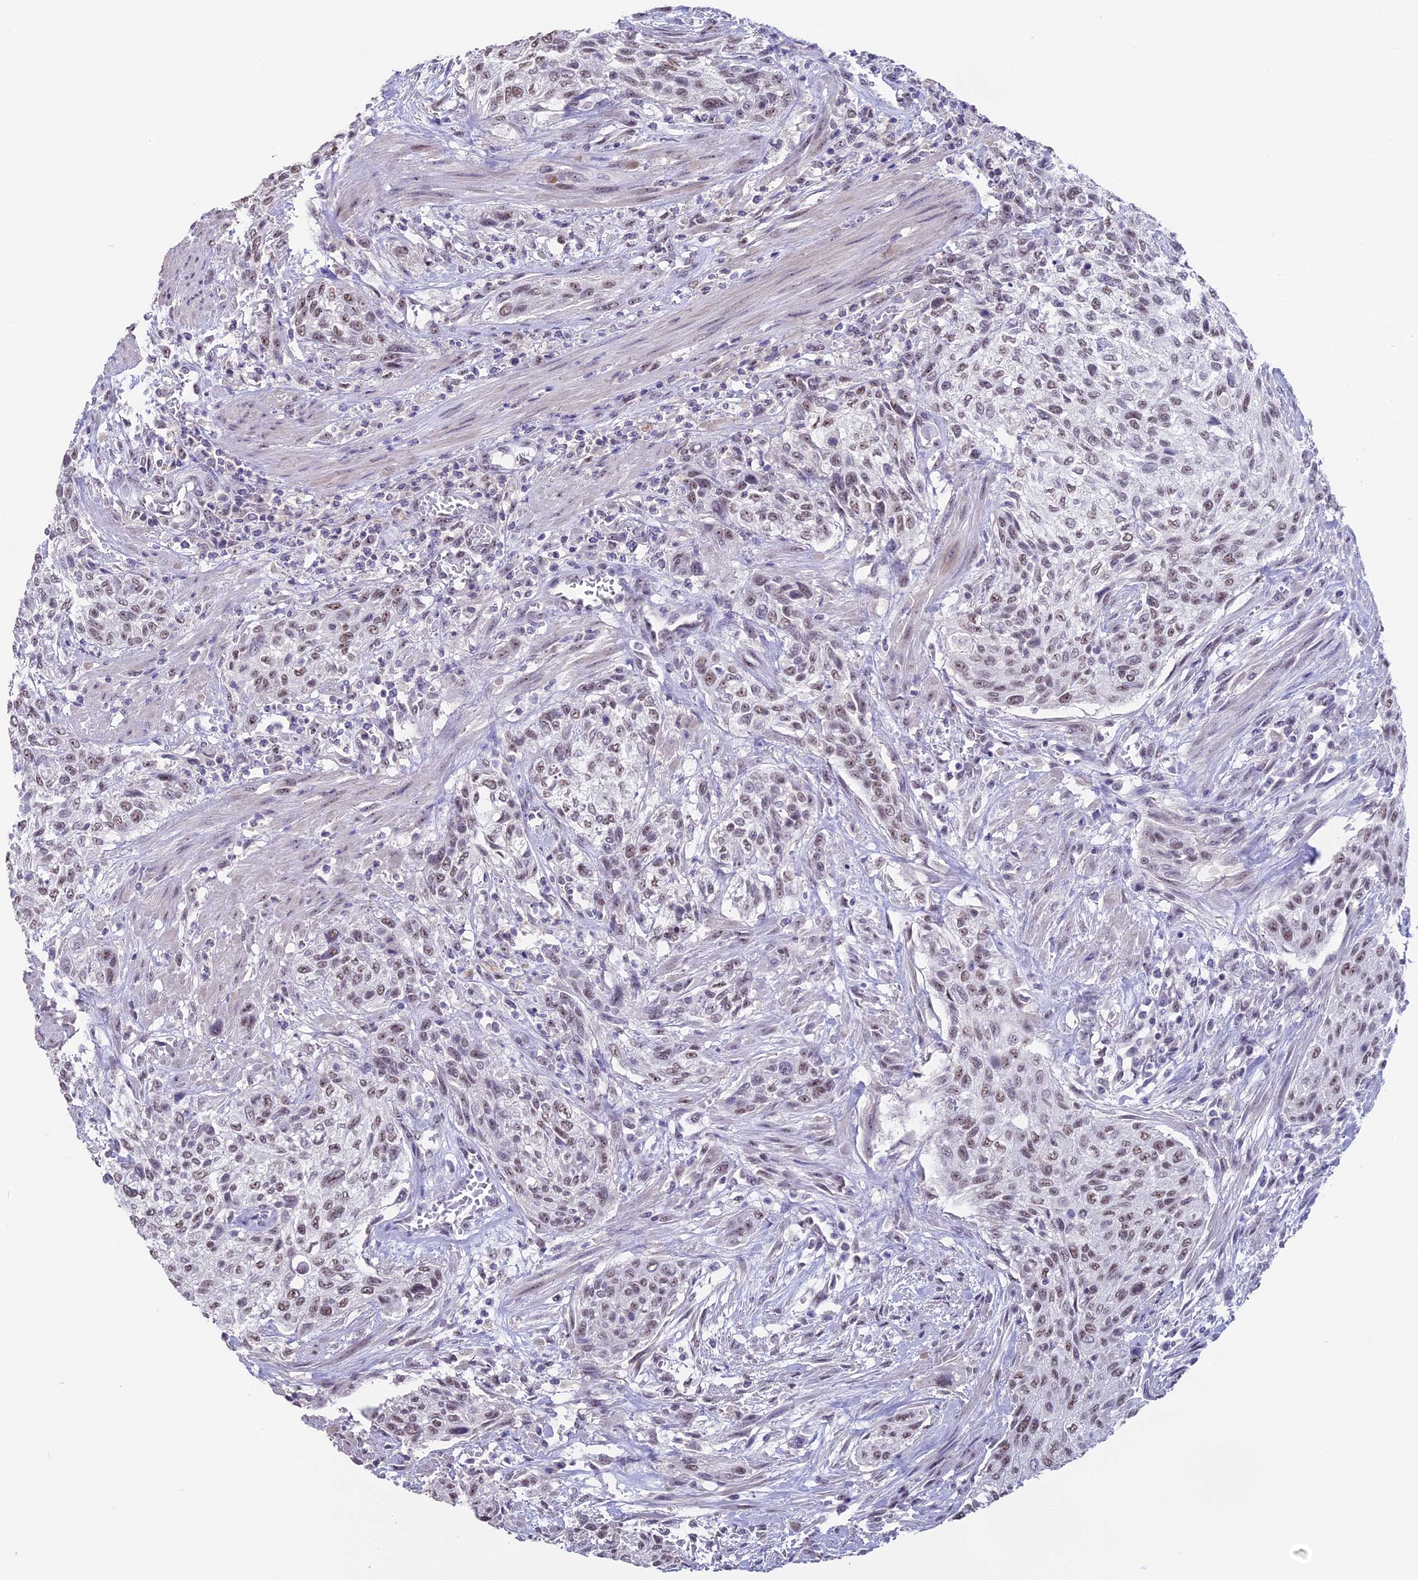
{"staining": {"intensity": "weak", "quantity": ">75%", "location": "nuclear"}, "tissue": "urothelial cancer", "cell_type": "Tumor cells", "image_type": "cancer", "snomed": [{"axis": "morphology", "description": "Urothelial carcinoma, High grade"}, {"axis": "topography", "description": "Urinary bladder"}], "caption": "Urothelial cancer stained with DAB immunohistochemistry shows low levels of weak nuclear expression in about >75% of tumor cells. Using DAB (3,3'-diaminobenzidine) (brown) and hematoxylin (blue) stains, captured at high magnification using brightfield microscopy.", "gene": "SETD2", "patient": {"sex": "male", "age": 35}}